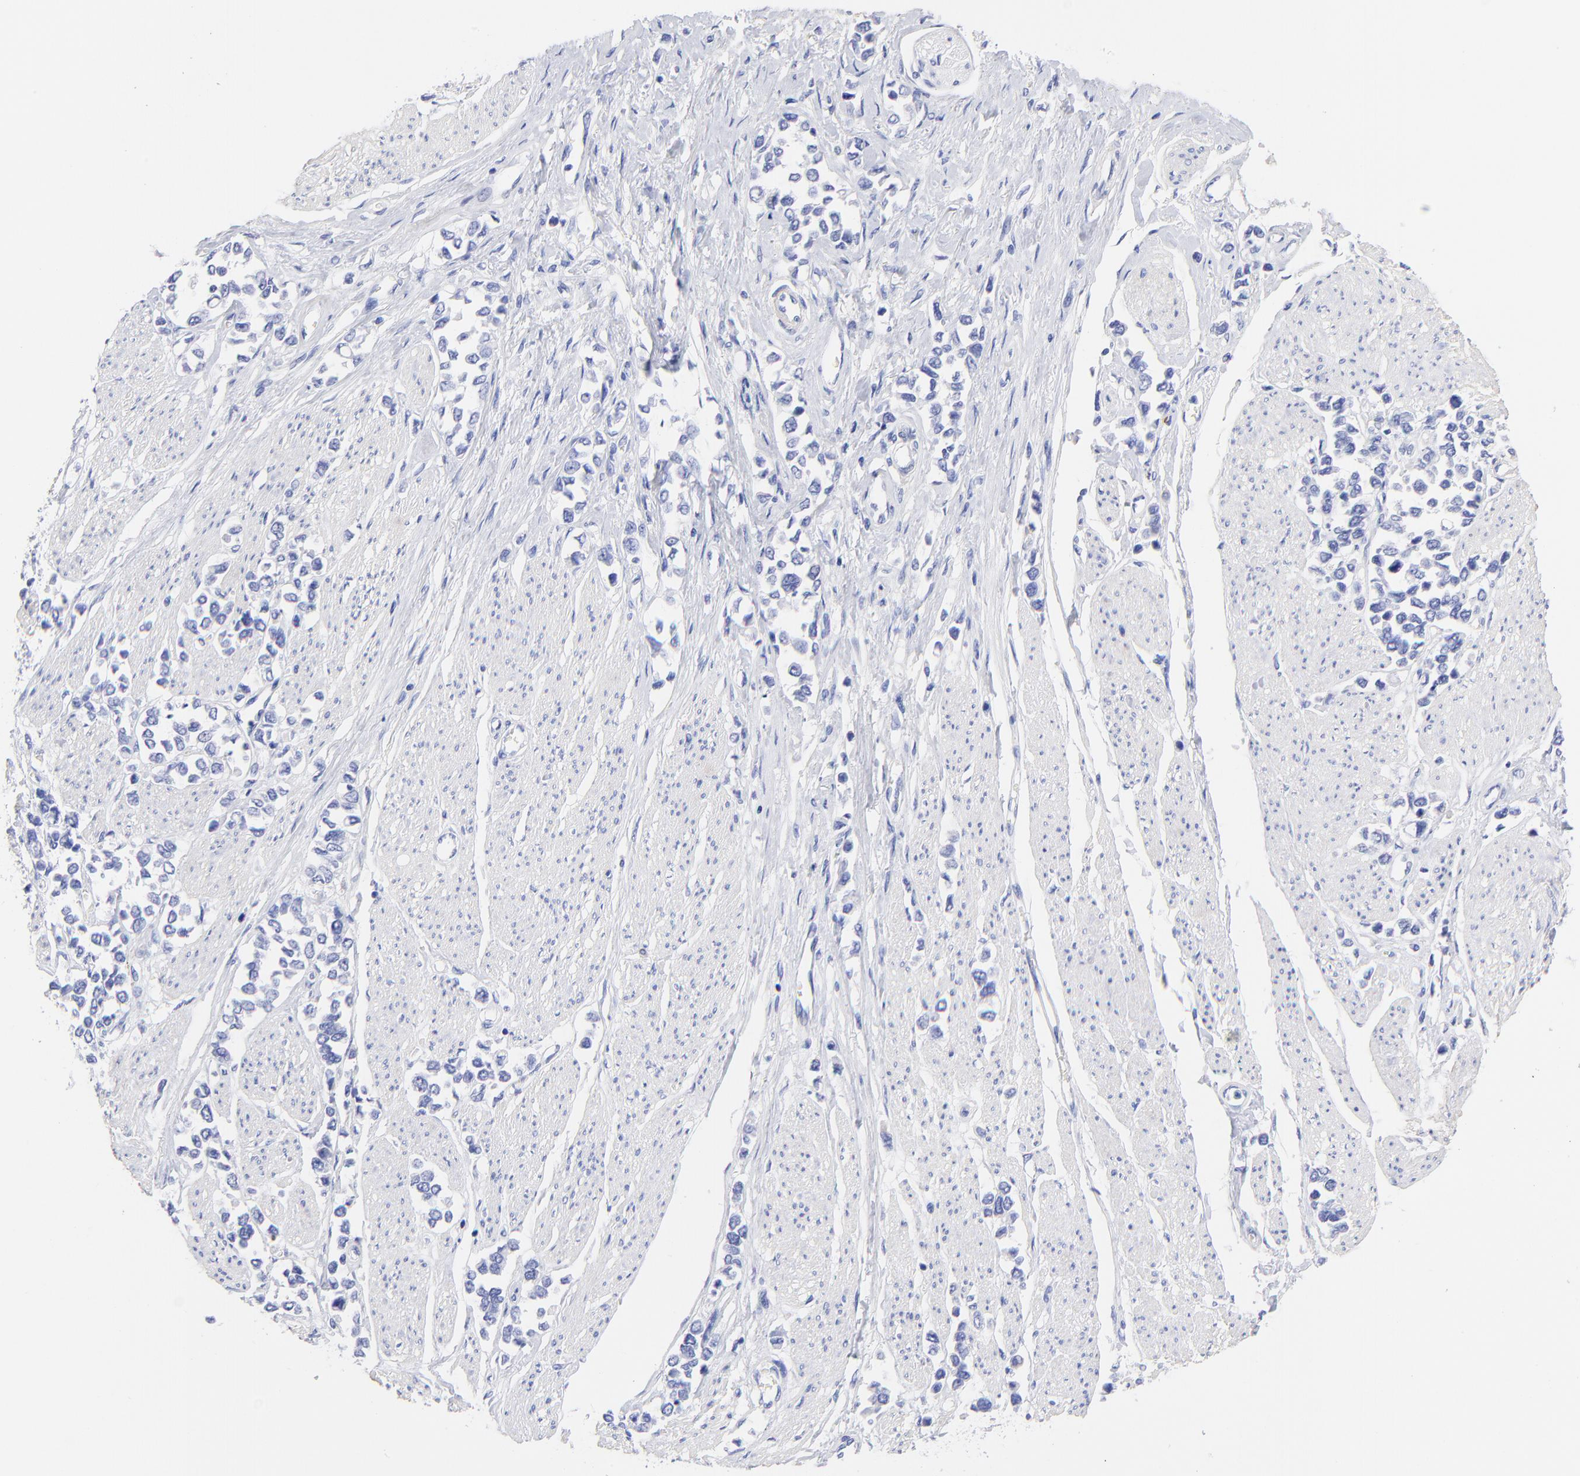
{"staining": {"intensity": "negative", "quantity": "none", "location": "none"}, "tissue": "stomach cancer", "cell_type": "Tumor cells", "image_type": "cancer", "snomed": [{"axis": "morphology", "description": "Adenocarcinoma, NOS"}, {"axis": "topography", "description": "Stomach, upper"}], "caption": "Human stomach cancer (adenocarcinoma) stained for a protein using IHC reveals no positivity in tumor cells.", "gene": "C1QTNF6", "patient": {"sex": "male", "age": 76}}